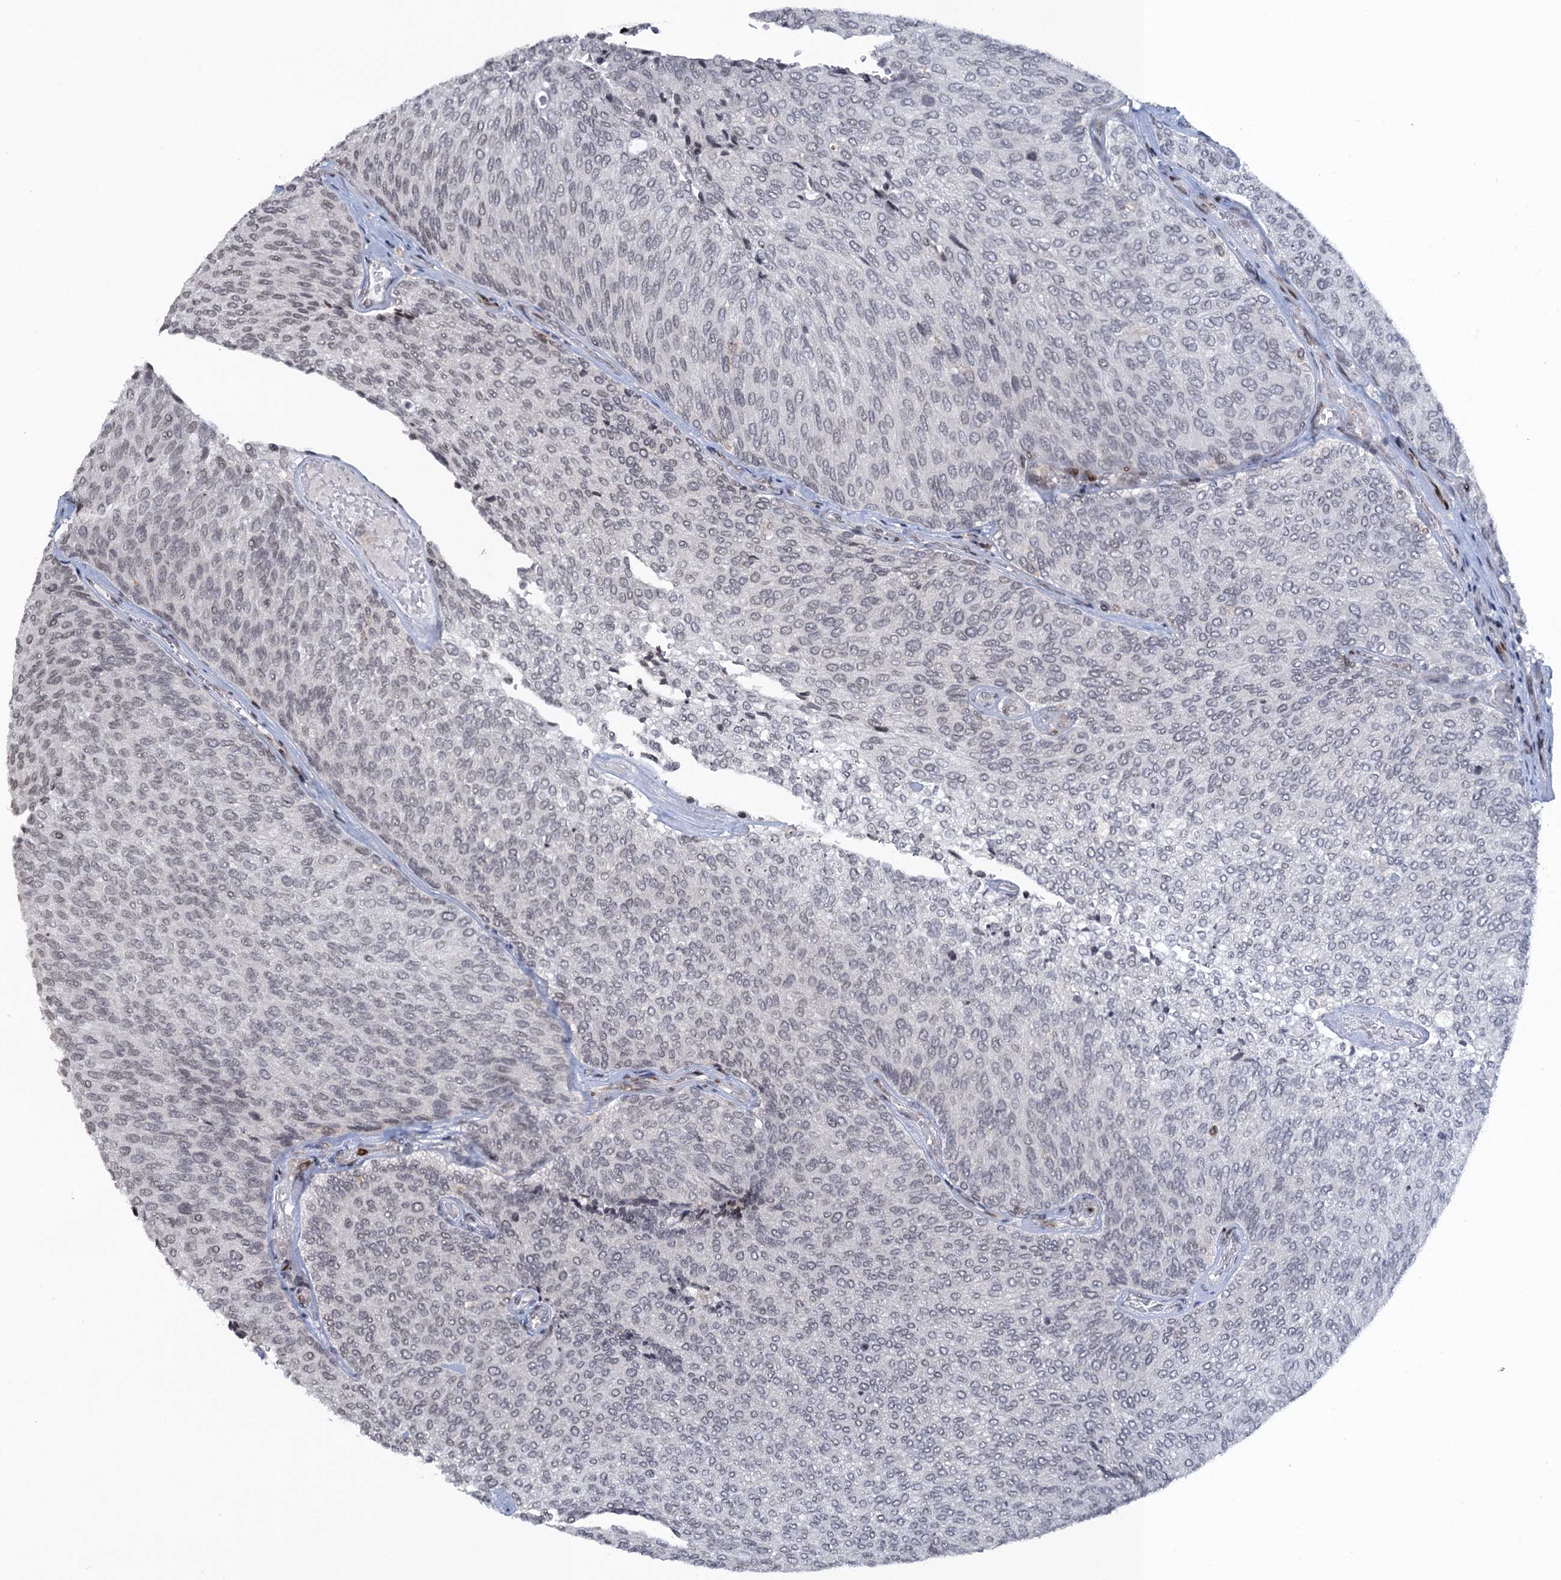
{"staining": {"intensity": "negative", "quantity": "none", "location": "none"}, "tissue": "urothelial cancer", "cell_type": "Tumor cells", "image_type": "cancer", "snomed": [{"axis": "morphology", "description": "Urothelial carcinoma, Low grade"}, {"axis": "topography", "description": "Urinary bladder"}], "caption": "This is a image of immunohistochemistry staining of urothelial cancer, which shows no staining in tumor cells. (DAB immunohistochemistry (IHC) with hematoxylin counter stain).", "gene": "FYB1", "patient": {"sex": "female", "age": 79}}